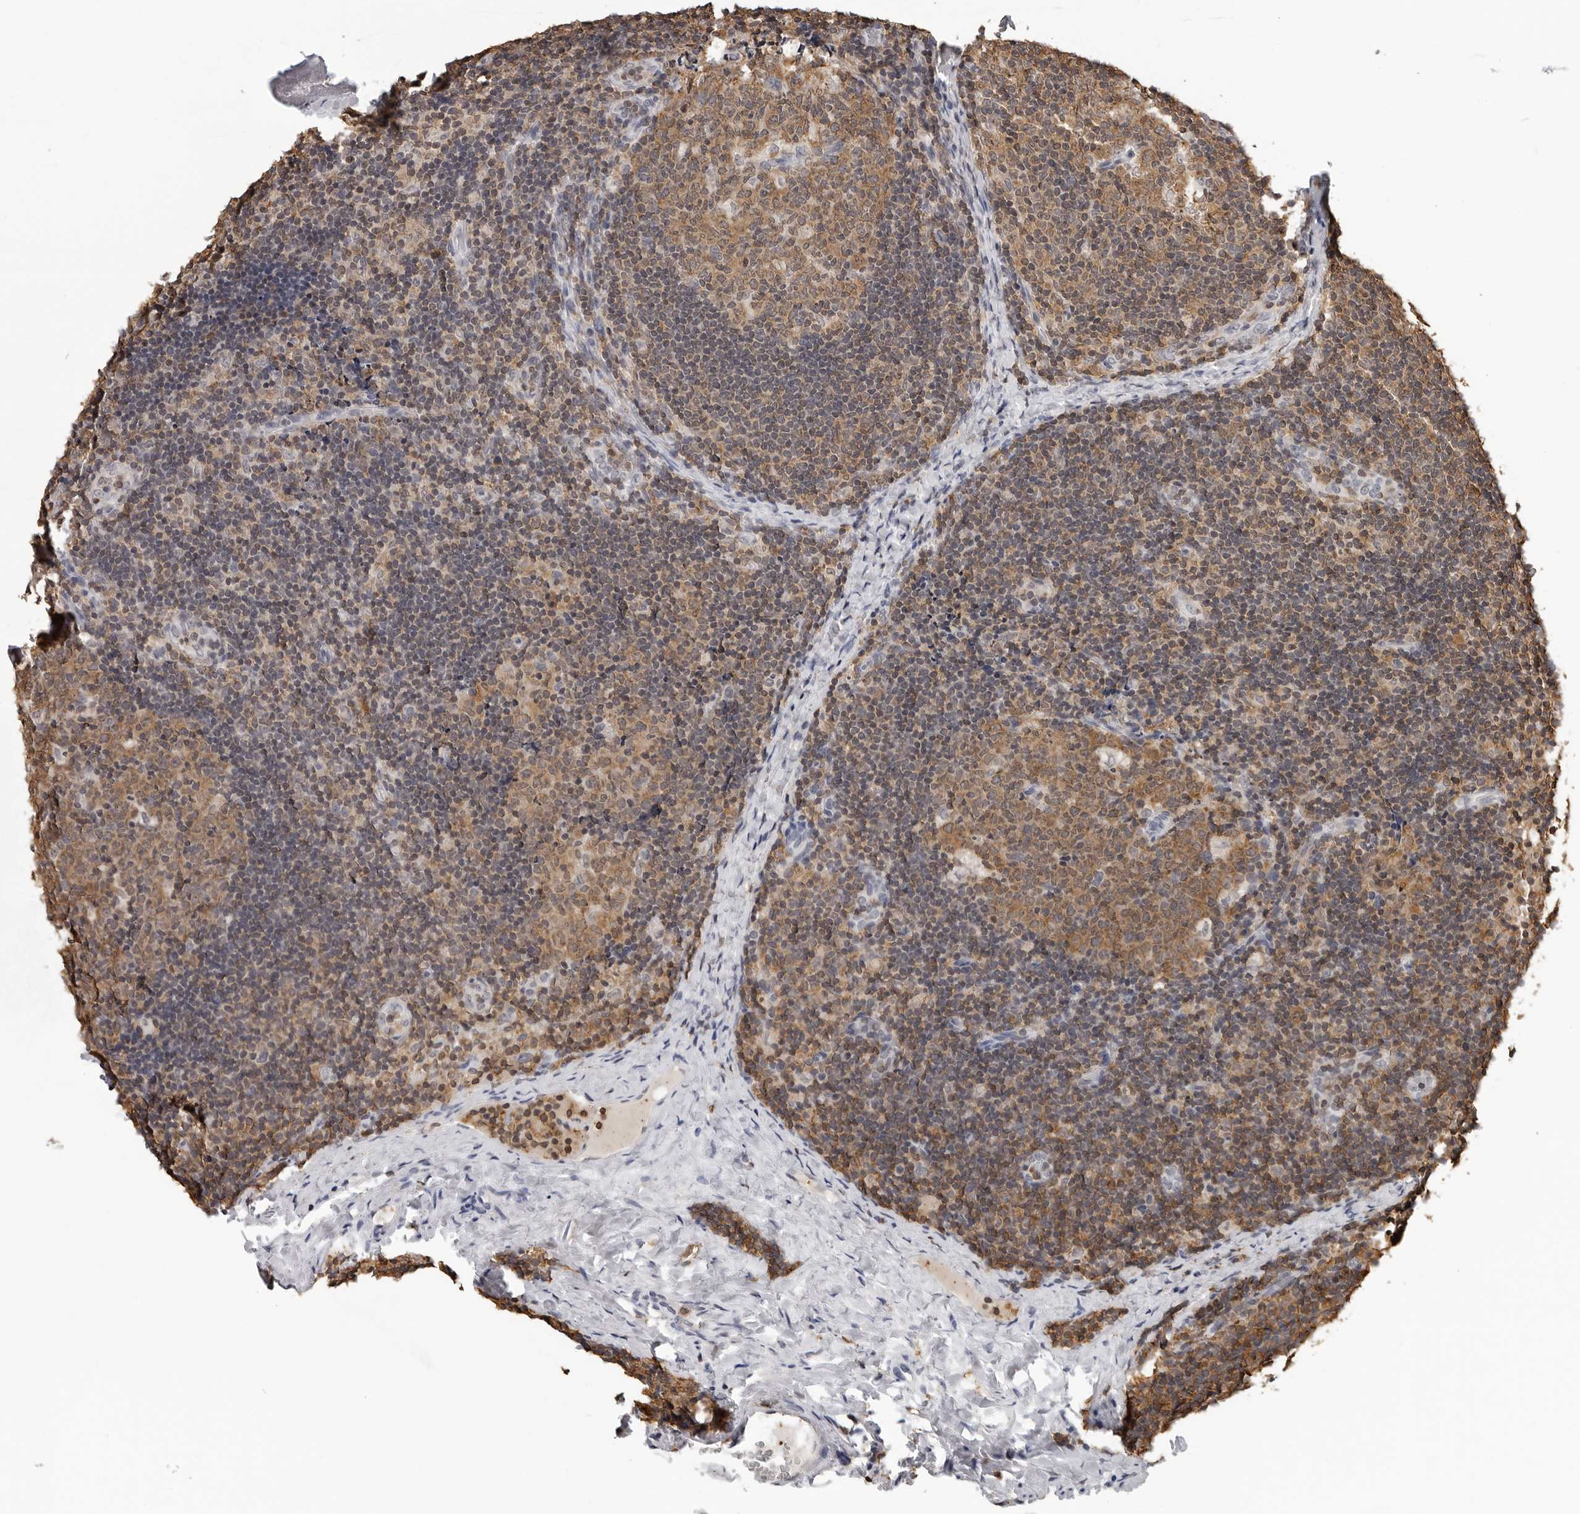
{"staining": {"intensity": "moderate", "quantity": ">75%", "location": "cytoplasmic/membranous"}, "tissue": "lymph node", "cell_type": "Germinal center cells", "image_type": "normal", "snomed": [{"axis": "morphology", "description": "Normal tissue, NOS"}, {"axis": "topography", "description": "Lymph node"}], "caption": "Immunohistochemistry image of normal lymph node: human lymph node stained using immunohistochemistry (IHC) exhibits medium levels of moderate protein expression localized specifically in the cytoplasmic/membranous of germinal center cells, appearing as a cytoplasmic/membranous brown color.", "gene": "HSPH1", "patient": {"sex": "female", "age": 14}}